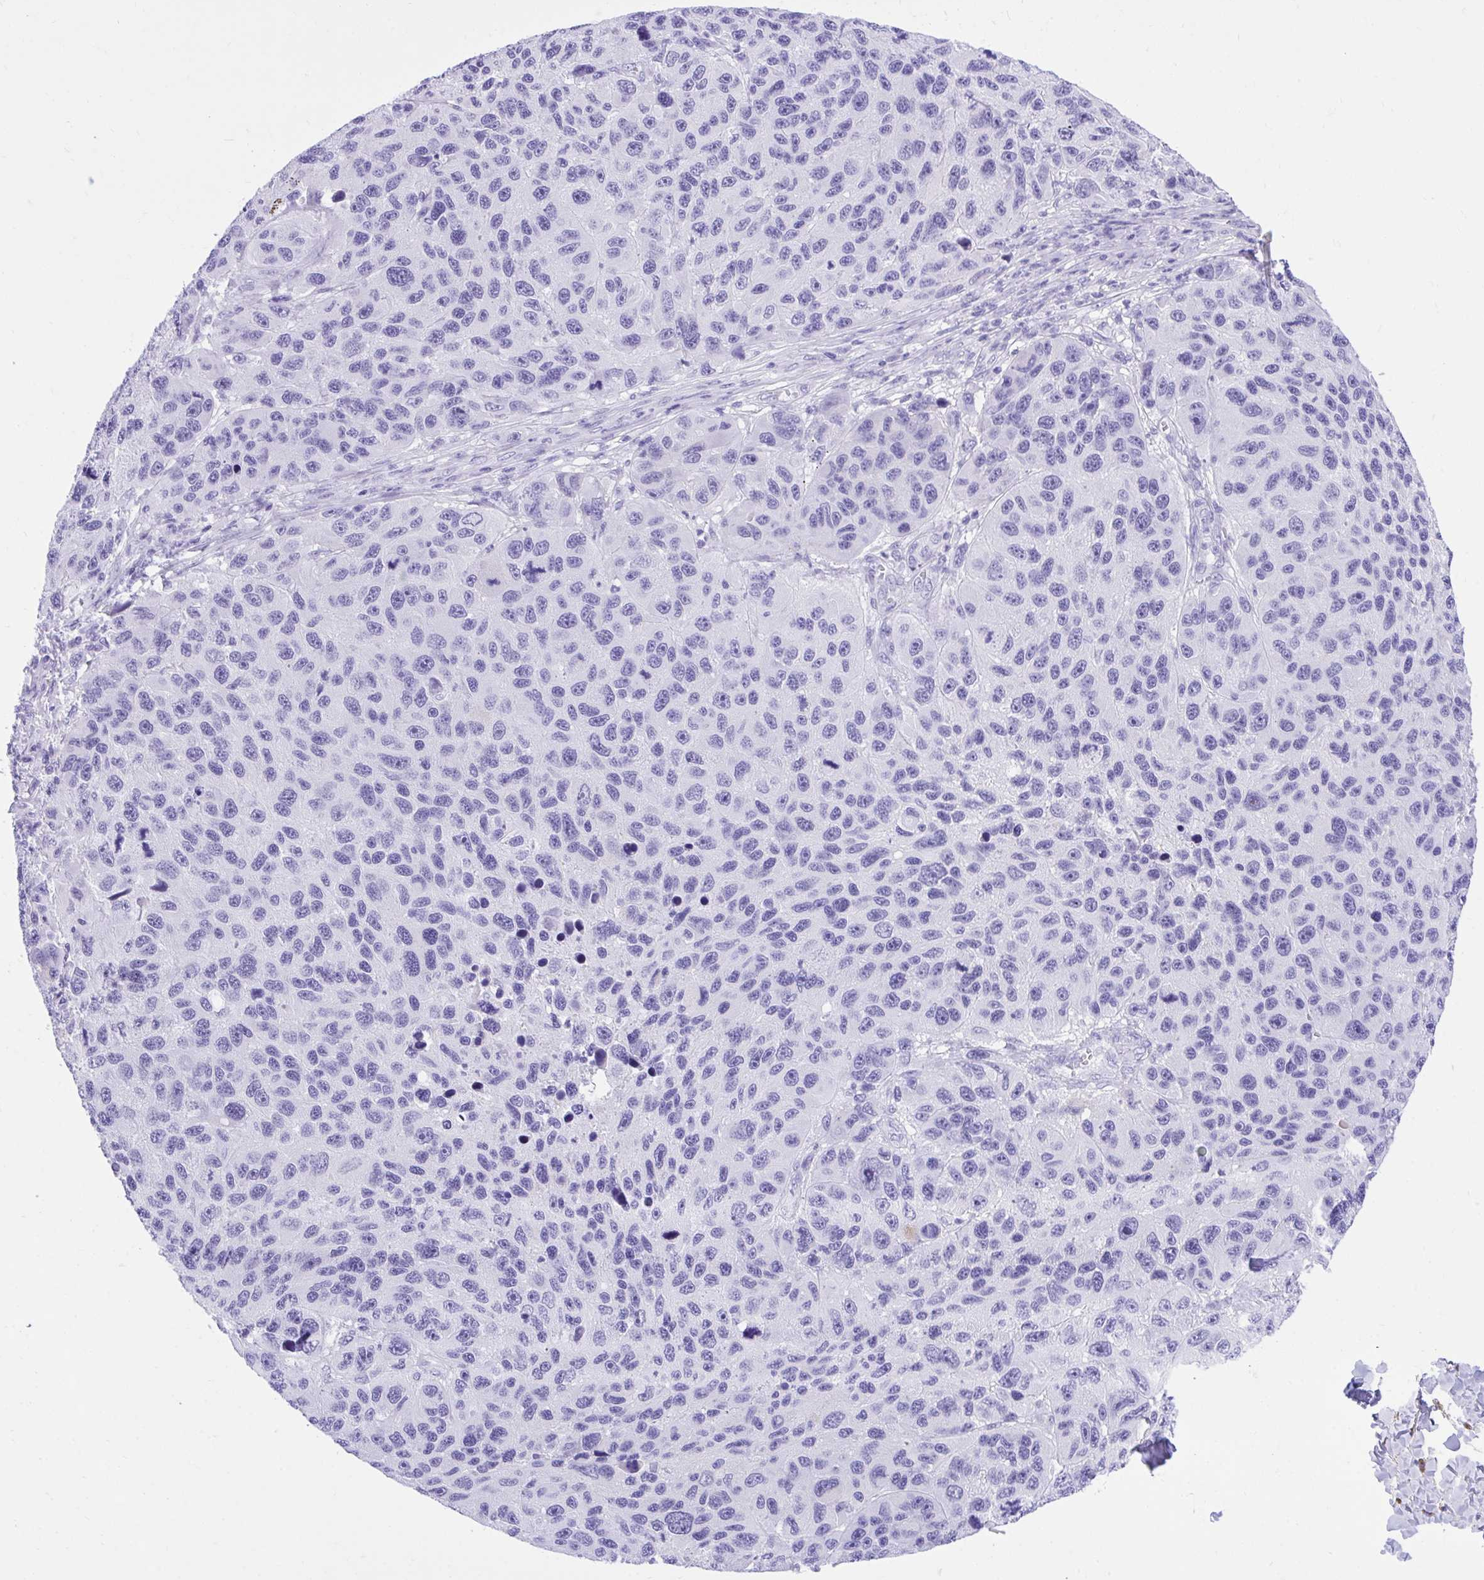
{"staining": {"intensity": "negative", "quantity": "none", "location": "none"}, "tissue": "melanoma", "cell_type": "Tumor cells", "image_type": "cancer", "snomed": [{"axis": "morphology", "description": "Malignant melanoma, NOS"}, {"axis": "topography", "description": "Skin"}], "caption": "IHC histopathology image of neoplastic tissue: malignant melanoma stained with DAB (3,3'-diaminobenzidine) displays no significant protein positivity in tumor cells.", "gene": "KCNN4", "patient": {"sex": "male", "age": 53}}